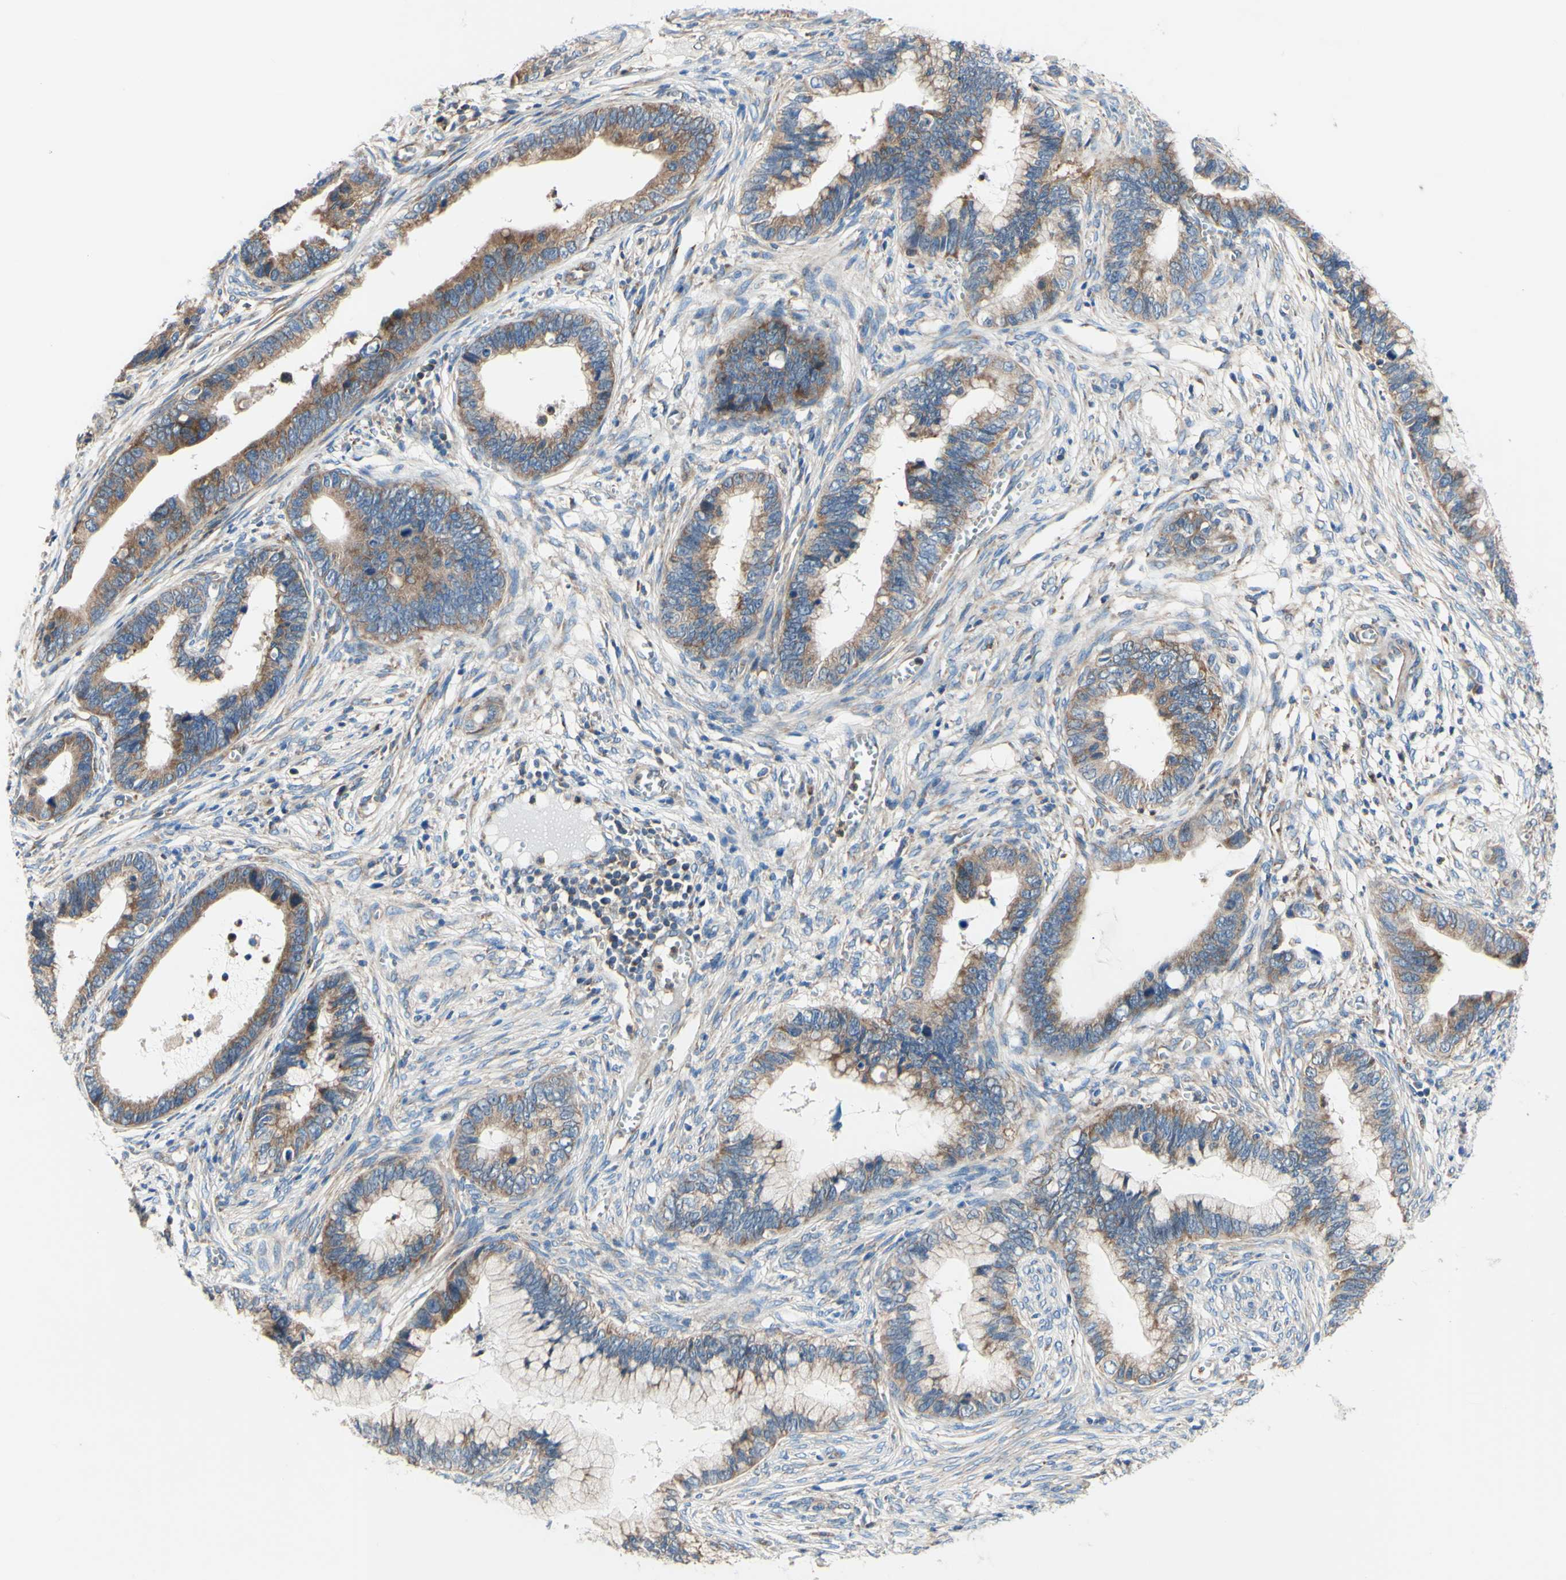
{"staining": {"intensity": "moderate", "quantity": ">75%", "location": "cytoplasmic/membranous"}, "tissue": "cervical cancer", "cell_type": "Tumor cells", "image_type": "cancer", "snomed": [{"axis": "morphology", "description": "Adenocarcinoma, NOS"}, {"axis": "topography", "description": "Cervix"}], "caption": "Adenocarcinoma (cervical) tissue reveals moderate cytoplasmic/membranous expression in approximately >75% of tumor cells", "gene": "FMR1", "patient": {"sex": "female", "age": 44}}